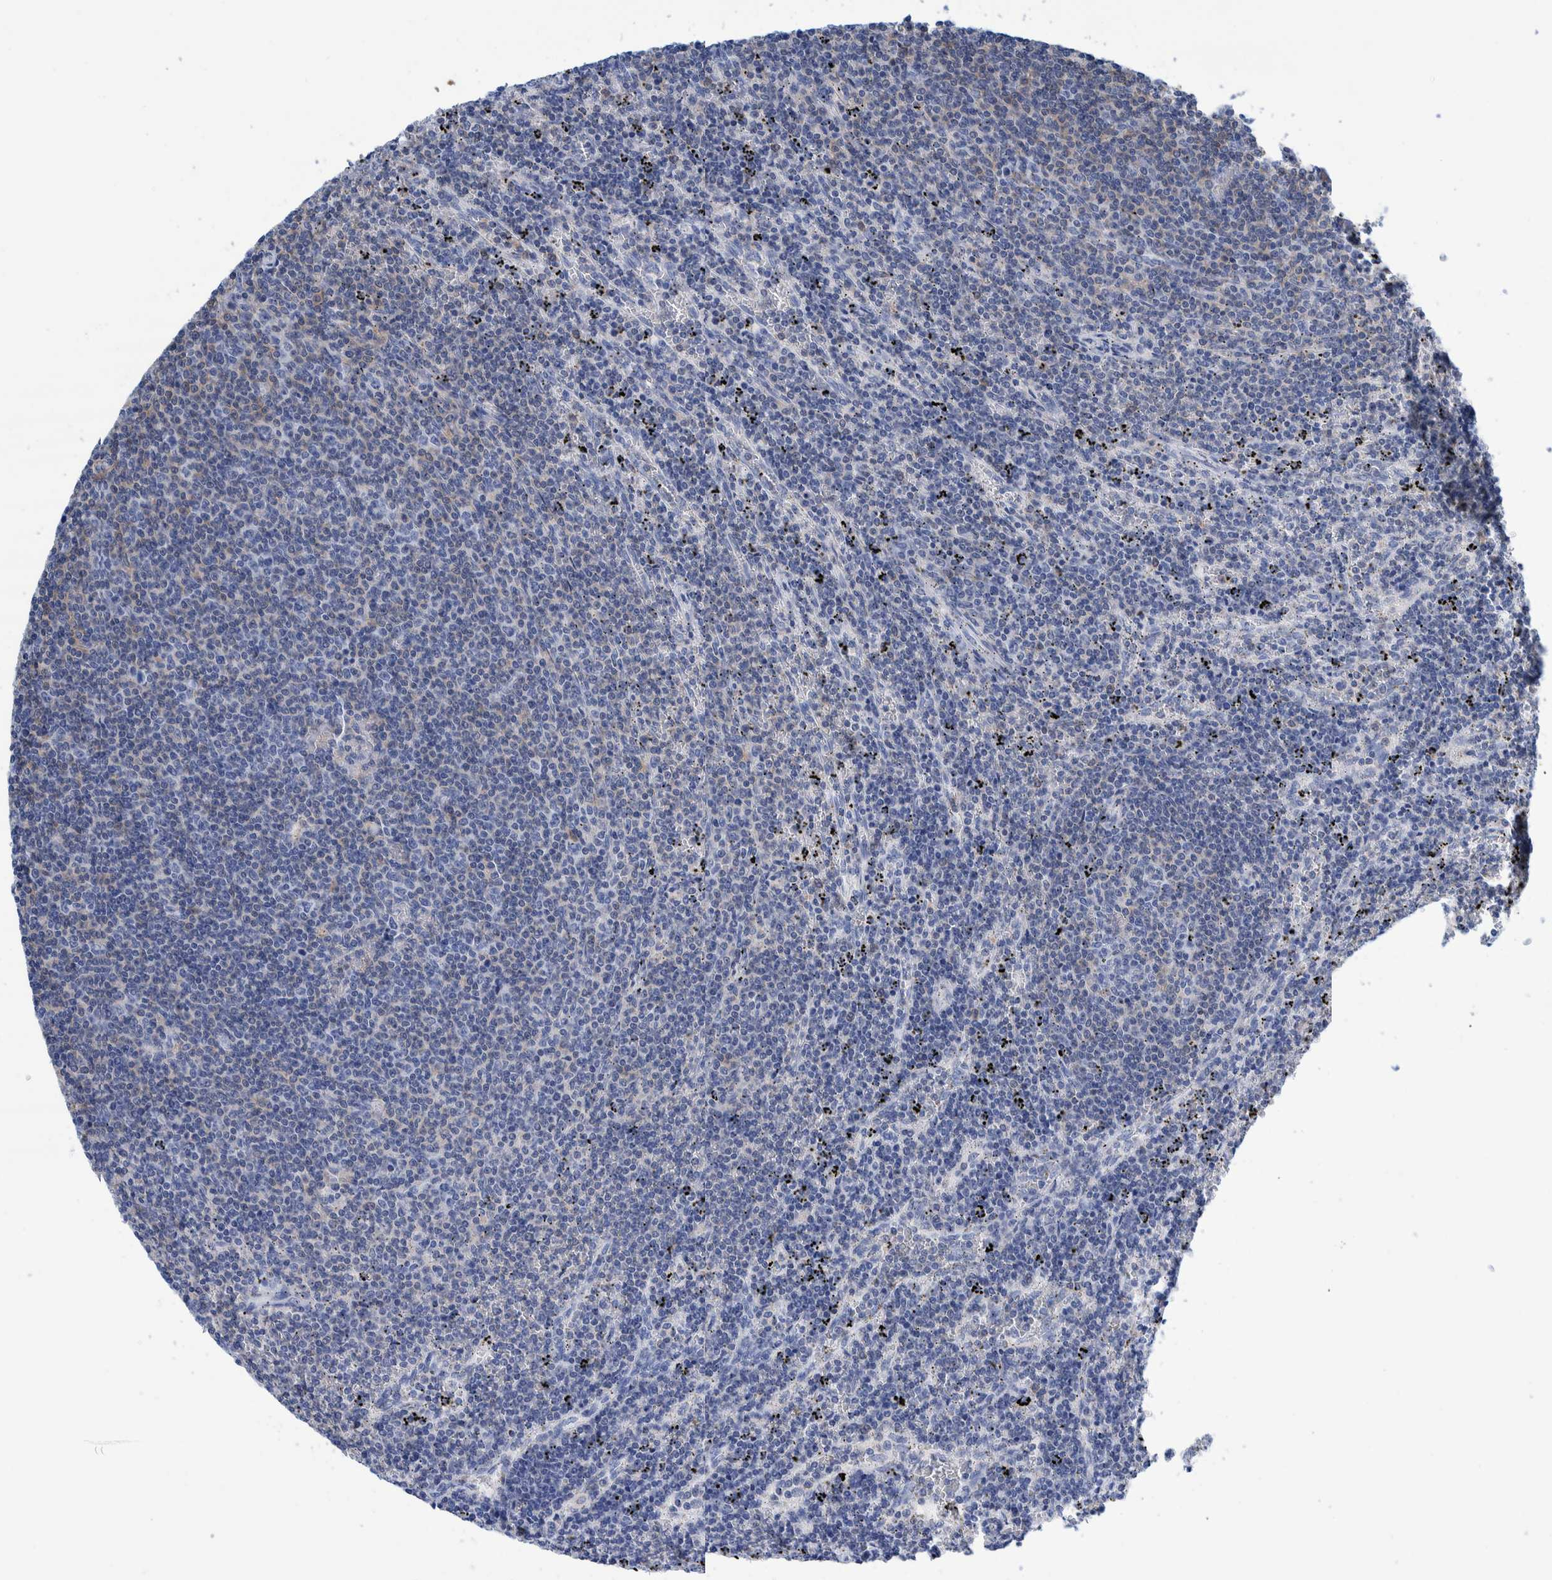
{"staining": {"intensity": "negative", "quantity": "none", "location": "none"}, "tissue": "lymphoma", "cell_type": "Tumor cells", "image_type": "cancer", "snomed": [{"axis": "morphology", "description": "Malignant lymphoma, non-Hodgkin's type, Low grade"}, {"axis": "topography", "description": "Spleen"}], "caption": "IHC photomicrograph of human lymphoma stained for a protein (brown), which exhibits no staining in tumor cells. (DAB (3,3'-diaminobenzidine) immunohistochemistry visualized using brightfield microscopy, high magnification).", "gene": "KRT14", "patient": {"sex": "female", "age": 50}}